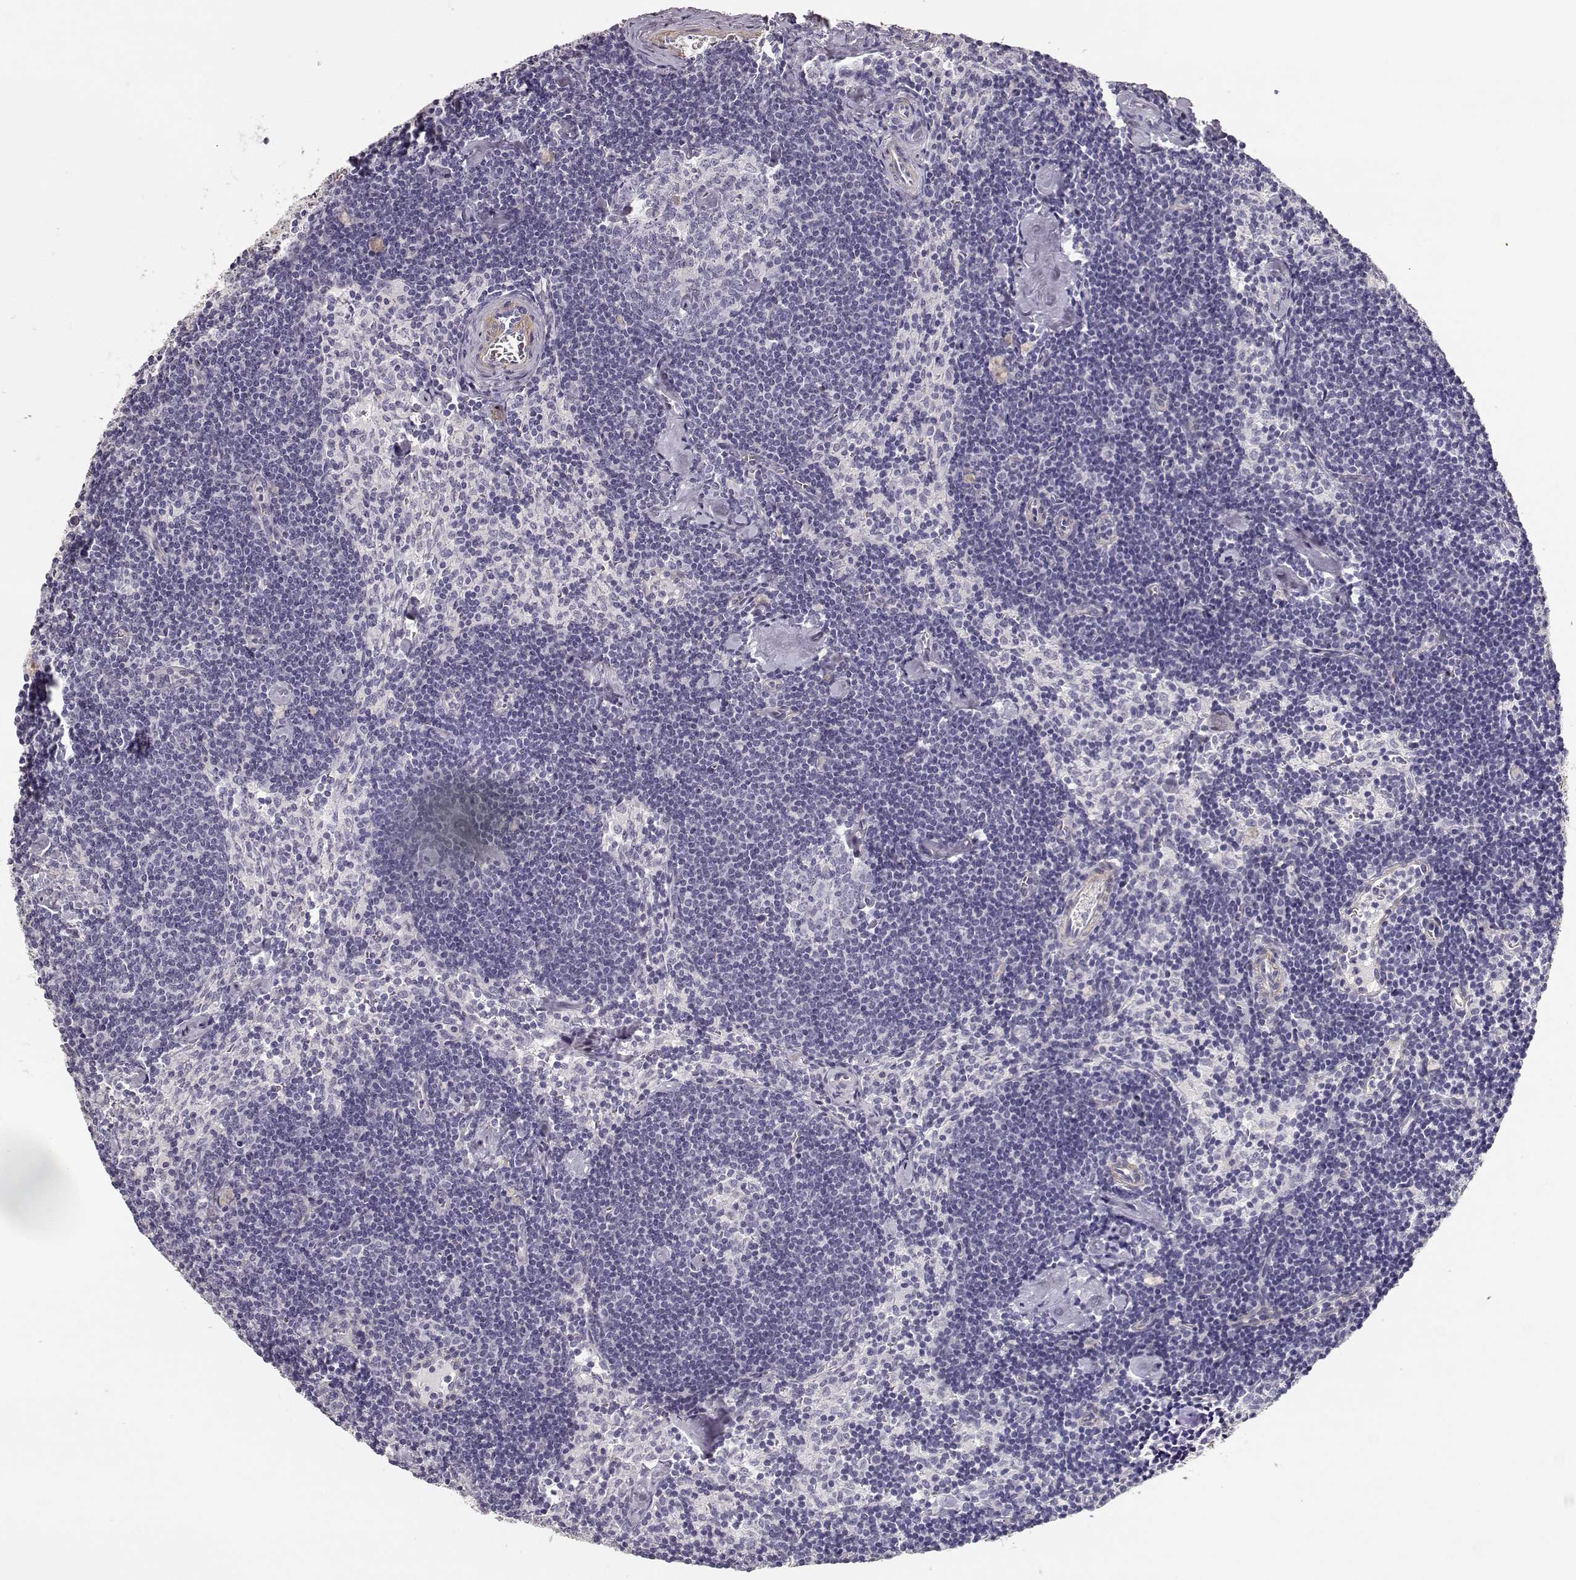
{"staining": {"intensity": "negative", "quantity": "none", "location": "none"}, "tissue": "lymph node", "cell_type": "Germinal center cells", "image_type": "normal", "snomed": [{"axis": "morphology", "description": "Normal tissue, NOS"}, {"axis": "topography", "description": "Lymph node"}], "caption": "An IHC photomicrograph of normal lymph node is shown. There is no staining in germinal center cells of lymph node. (DAB (3,3'-diaminobenzidine) immunohistochemistry, high magnification).", "gene": "LAMC1", "patient": {"sex": "female", "age": 42}}